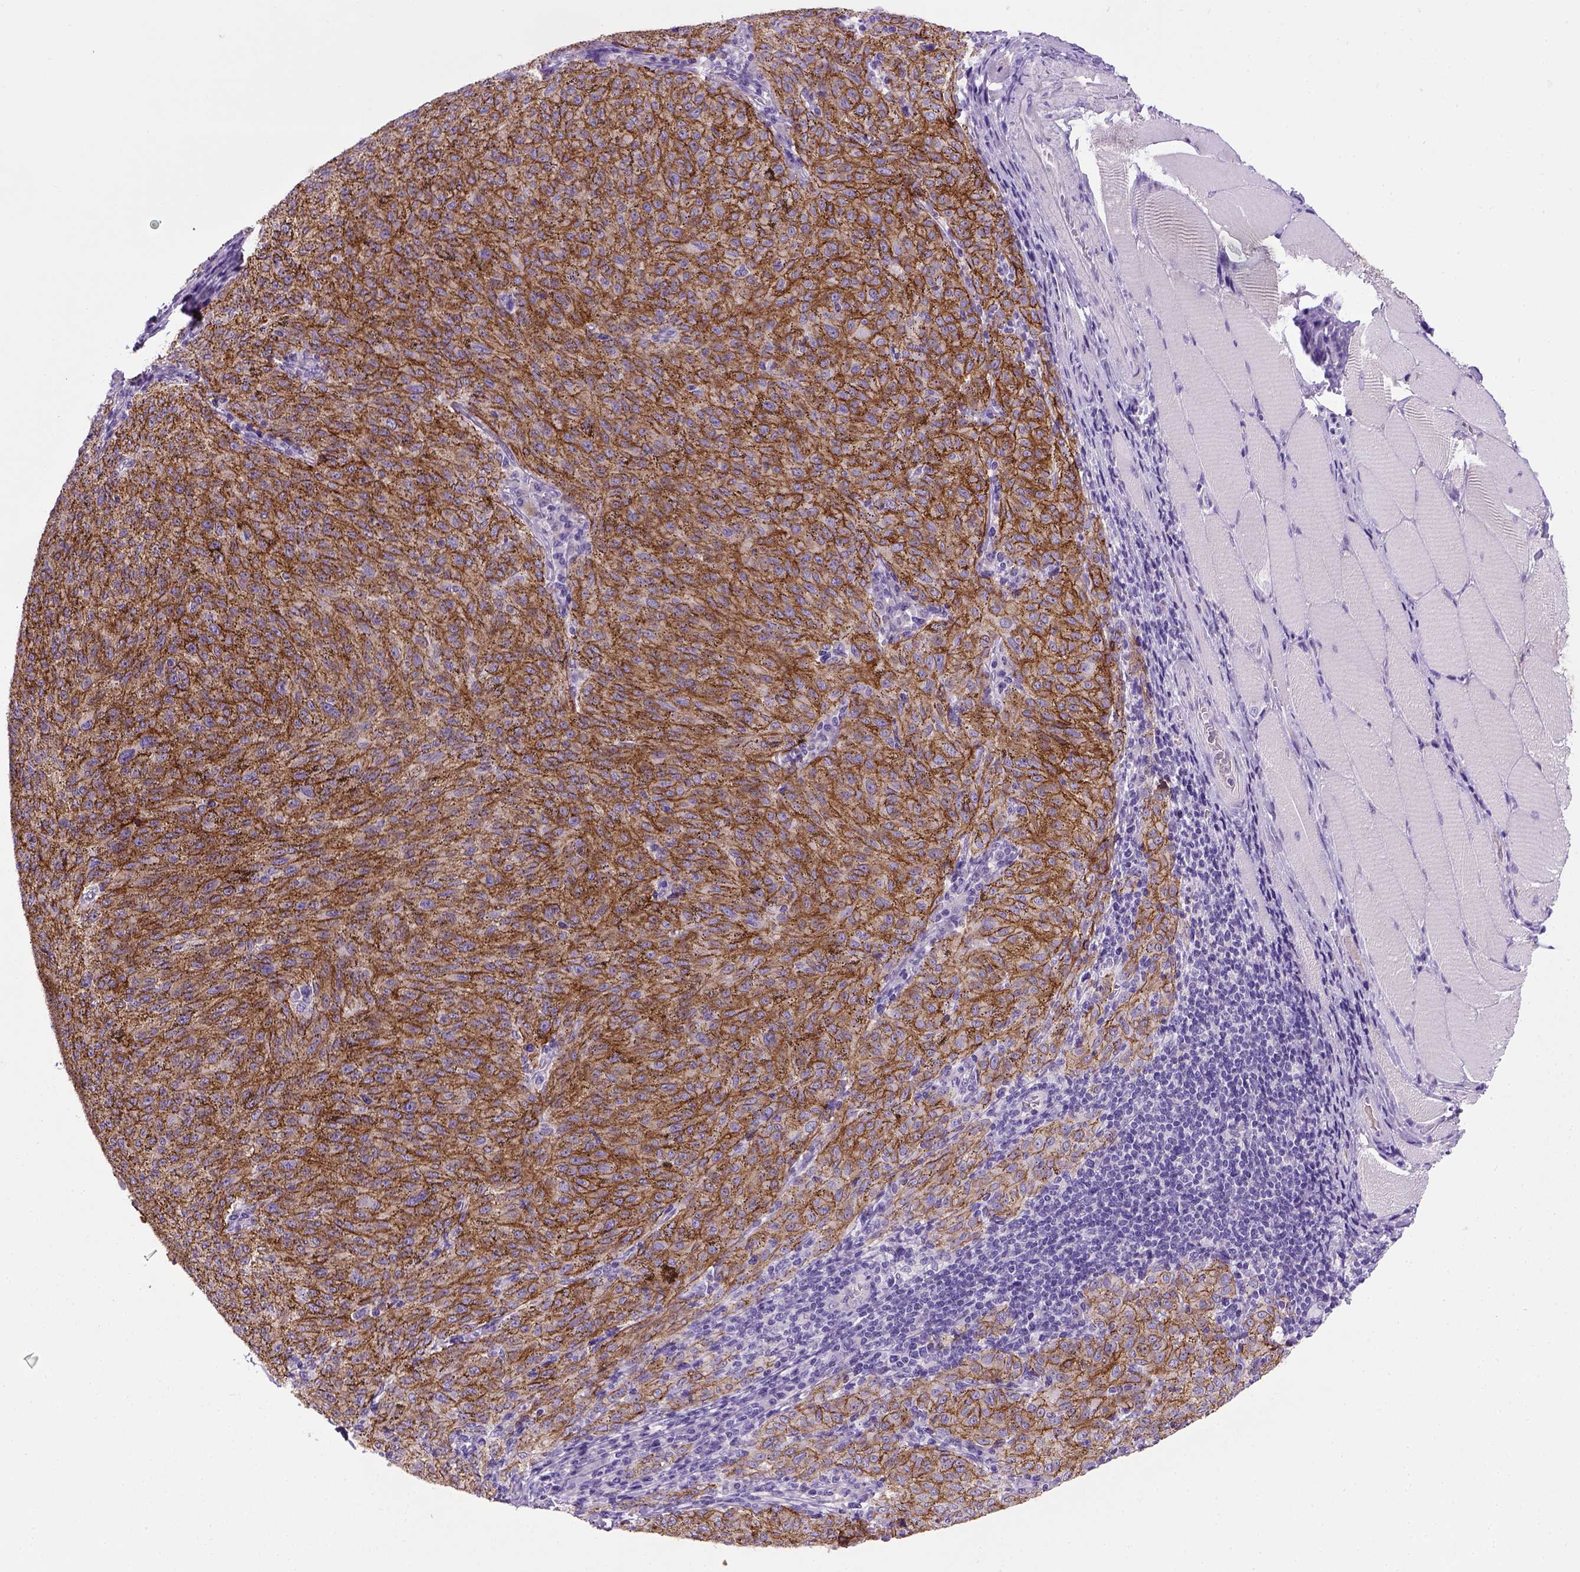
{"staining": {"intensity": "strong", "quantity": ">75%", "location": "cytoplasmic/membranous"}, "tissue": "melanoma", "cell_type": "Tumor cells", "image_type": "cancer", "snomed": [{"axis": "morphology", "description": "Malignant melanoma, NOS"}, {"axis": "topography", "description": "Skin"}], "caption": "About >75% of tumor cells in malignant melanoma demonstrate strong cytoplasmic/membranous protein positivity as visualized by brown immunohistochemical staining.", "gene": "CDH1", "patient": {"sex": "female", "age": 72}}